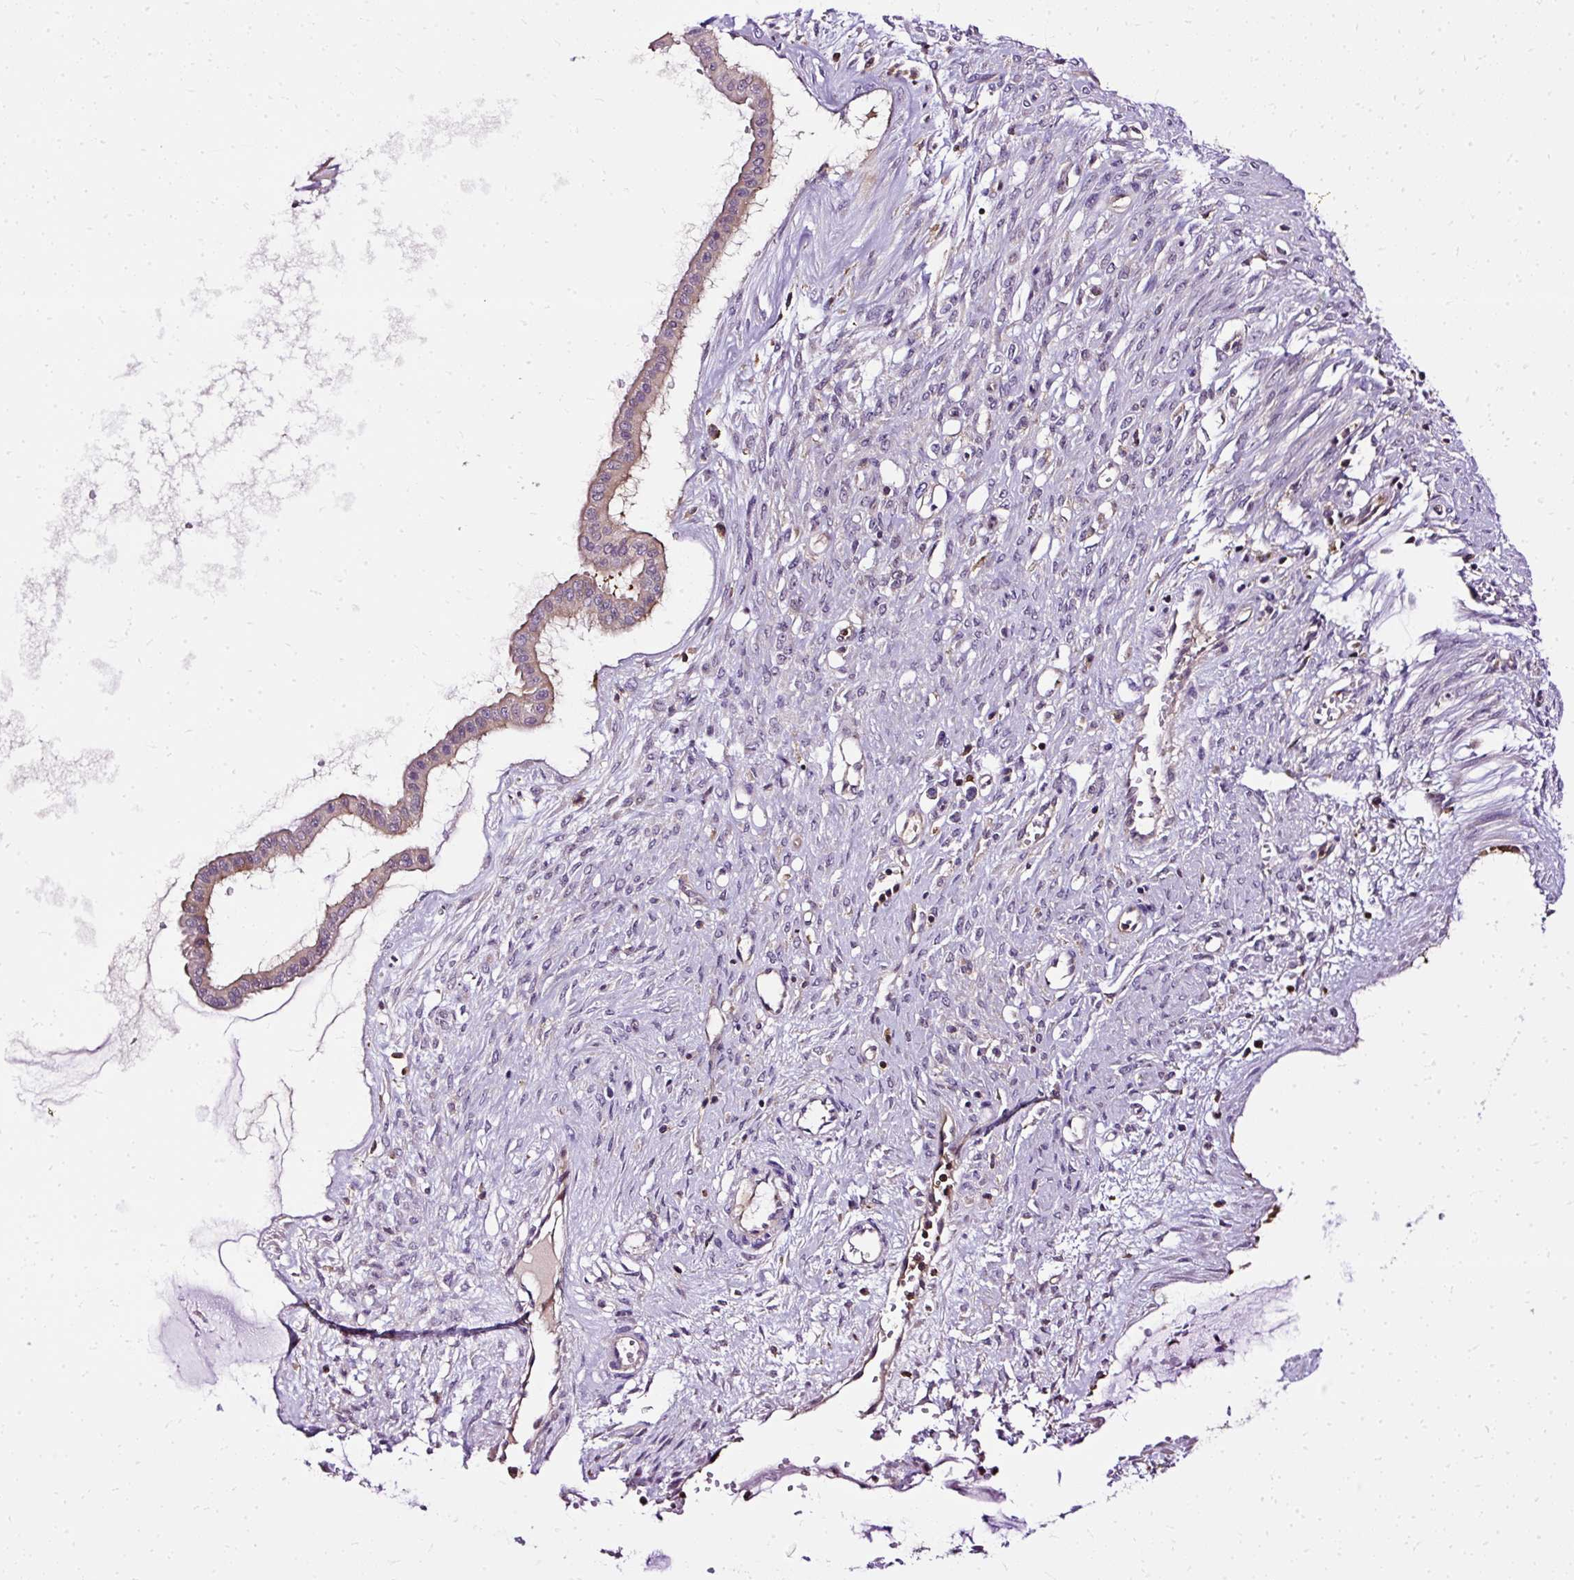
{"staining": {"intensity": "negative", "quantity": "none", "location": "none"}, "tissue": "ovarian cancer", "cell_type": "Tumor cells", "image_type": "cancer", "snomed": [{"axis": "morphology", "description": "Cystadenocarcinoma, mucinous, NOS"}, {"axis": "topography", "description": "Ovary"}], "caption": "Tumor cells are negative for protein expression in human ovarian cancer (mucinous cystadenocarcinoma).", "gene": "TWF2", "patient": {"sex": "female", "age": 73}}